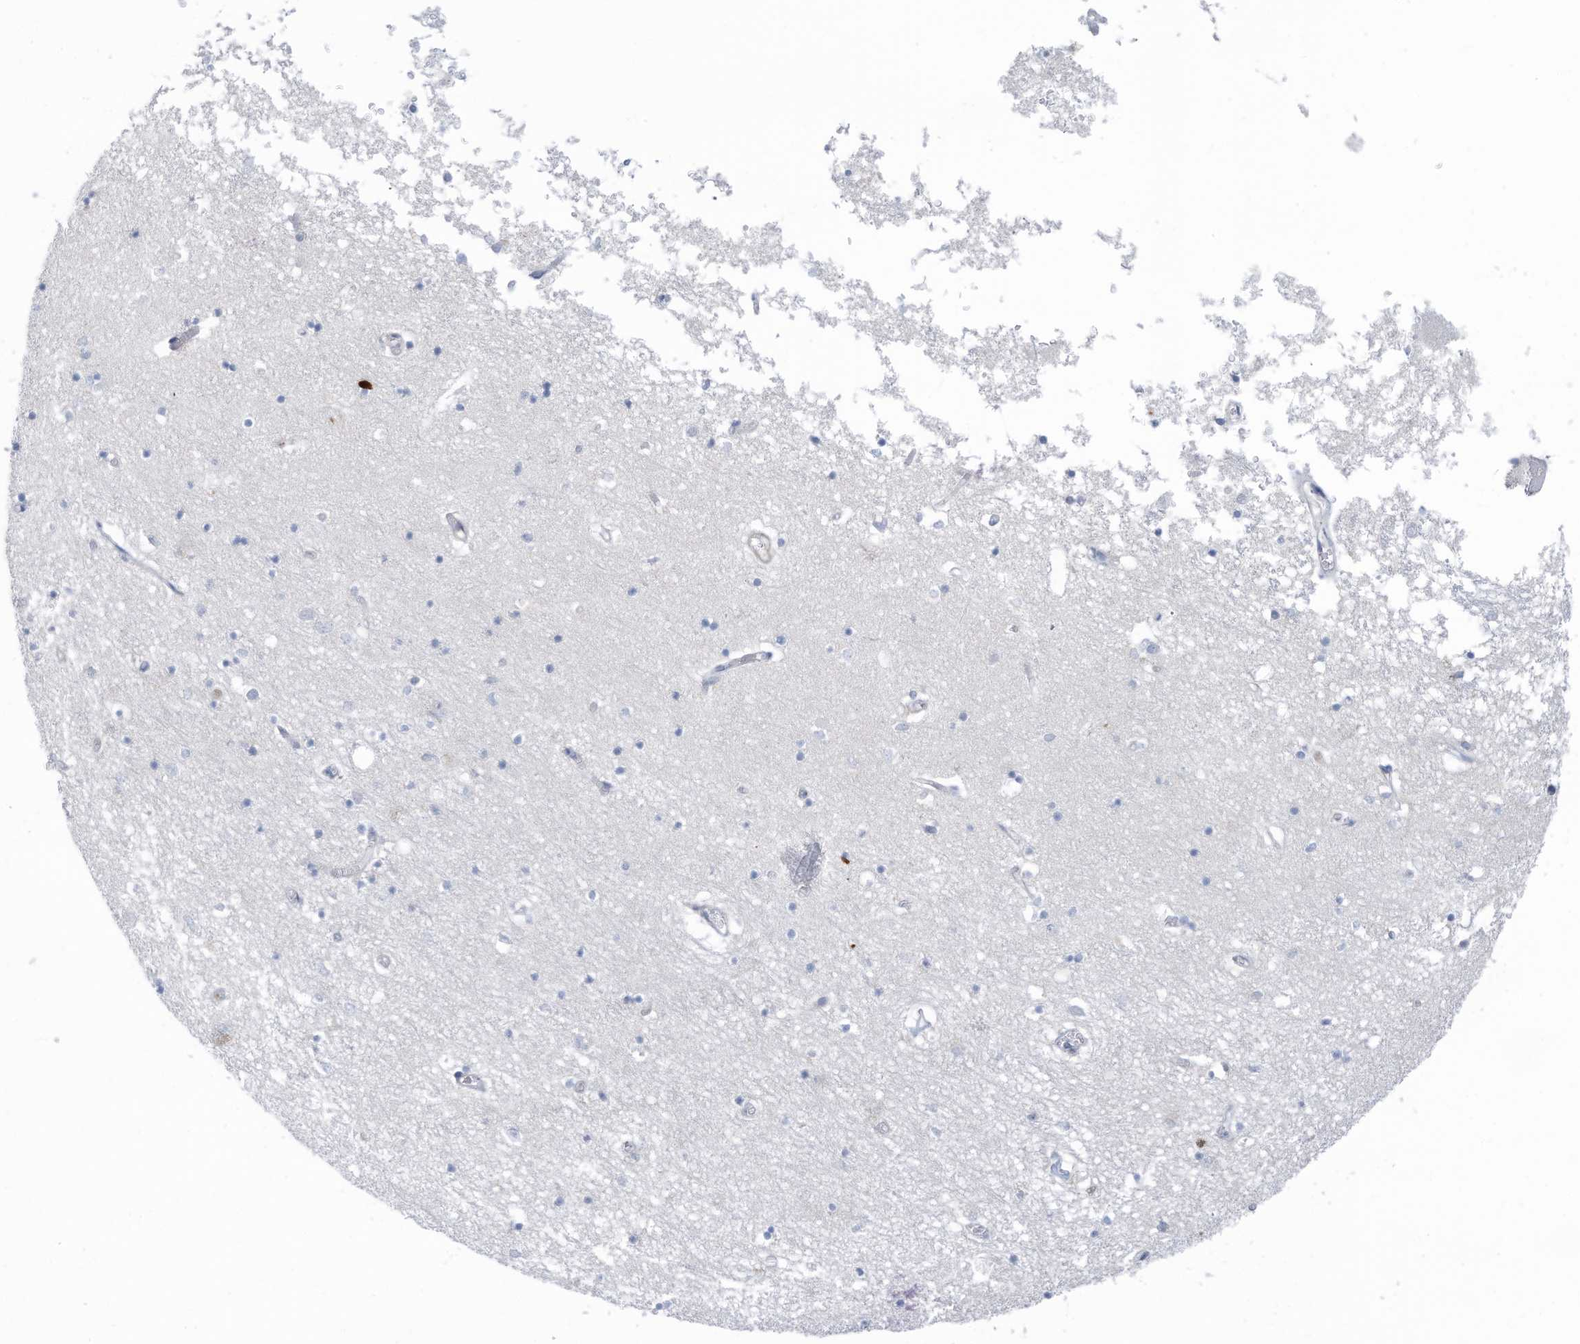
{"staining": {"intensity": "negative", "quantity": "none", "location": "none"}, "tissue": "hippocampus", "cell_type": "Glial cells", "image_type": "normal", "snomed": [{"axis": "morphology", "description": "Normal tissue, NOS"}, {"axis": "topography", "description": "Hippocampus"}], "caption": "DAB immunohistochemical staining of benign hippocampus reveals no significant positivity in glial cells.", "gene": "ZNF846", "patient": {"sex": "male", "age": 70}}